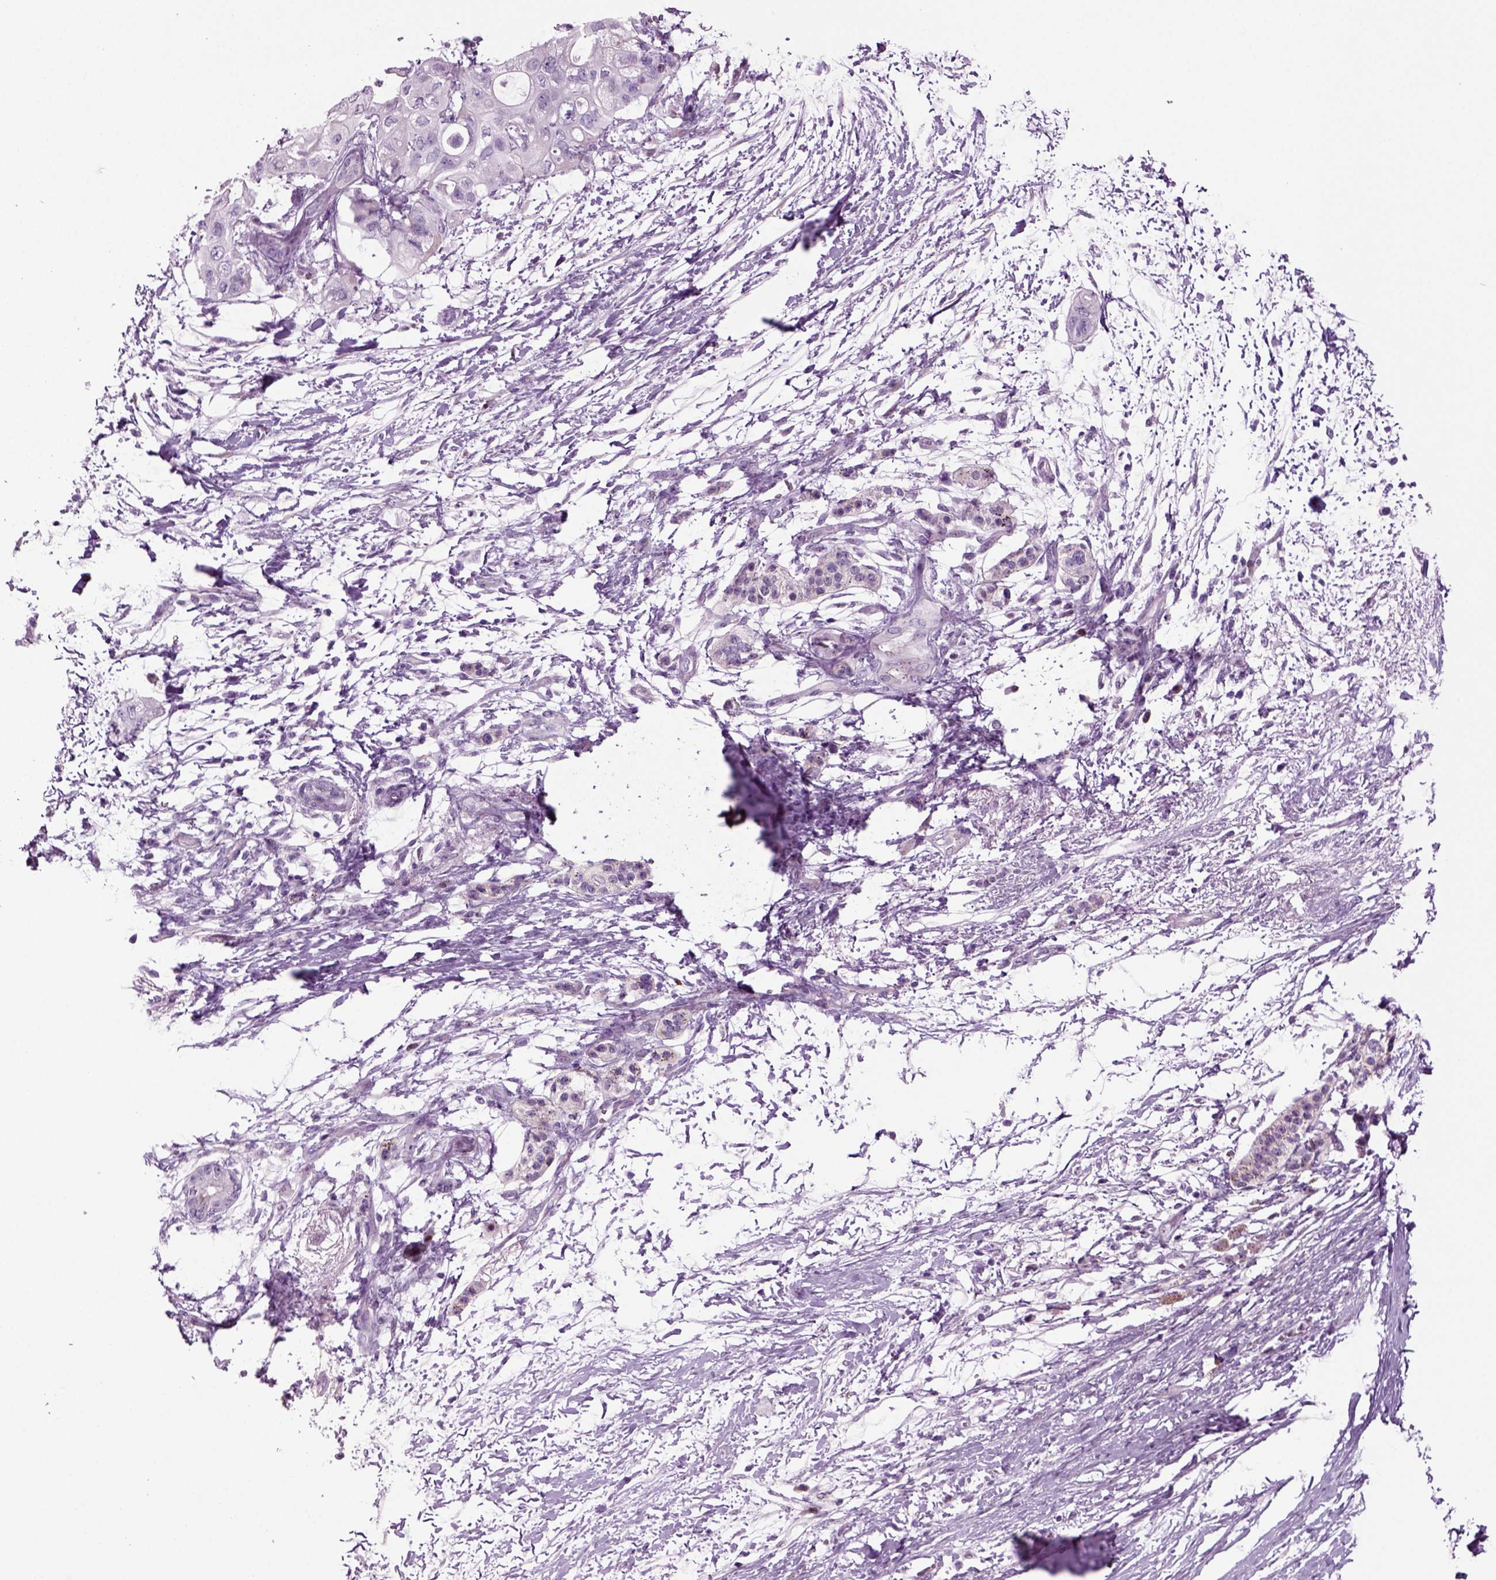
{"staining": {"intensity": "negative", "quantity": "none", "location": "none"}, "tissue": "pancreatic cancer", "cell_type": "Tumor cells", "image_type": "cancer", "snomed": [{"axis": "morphology", "description": "Adenocarcinoma, NOS"}, {"axis": "topography", "description": "Pancreas"}], "caption": "The micrograph demonstrates no staining of tumor cells in adenocarcinoma (pancreatic).", "gene": "ARID3A", "patient": {"sex": "female", "age": 72}}